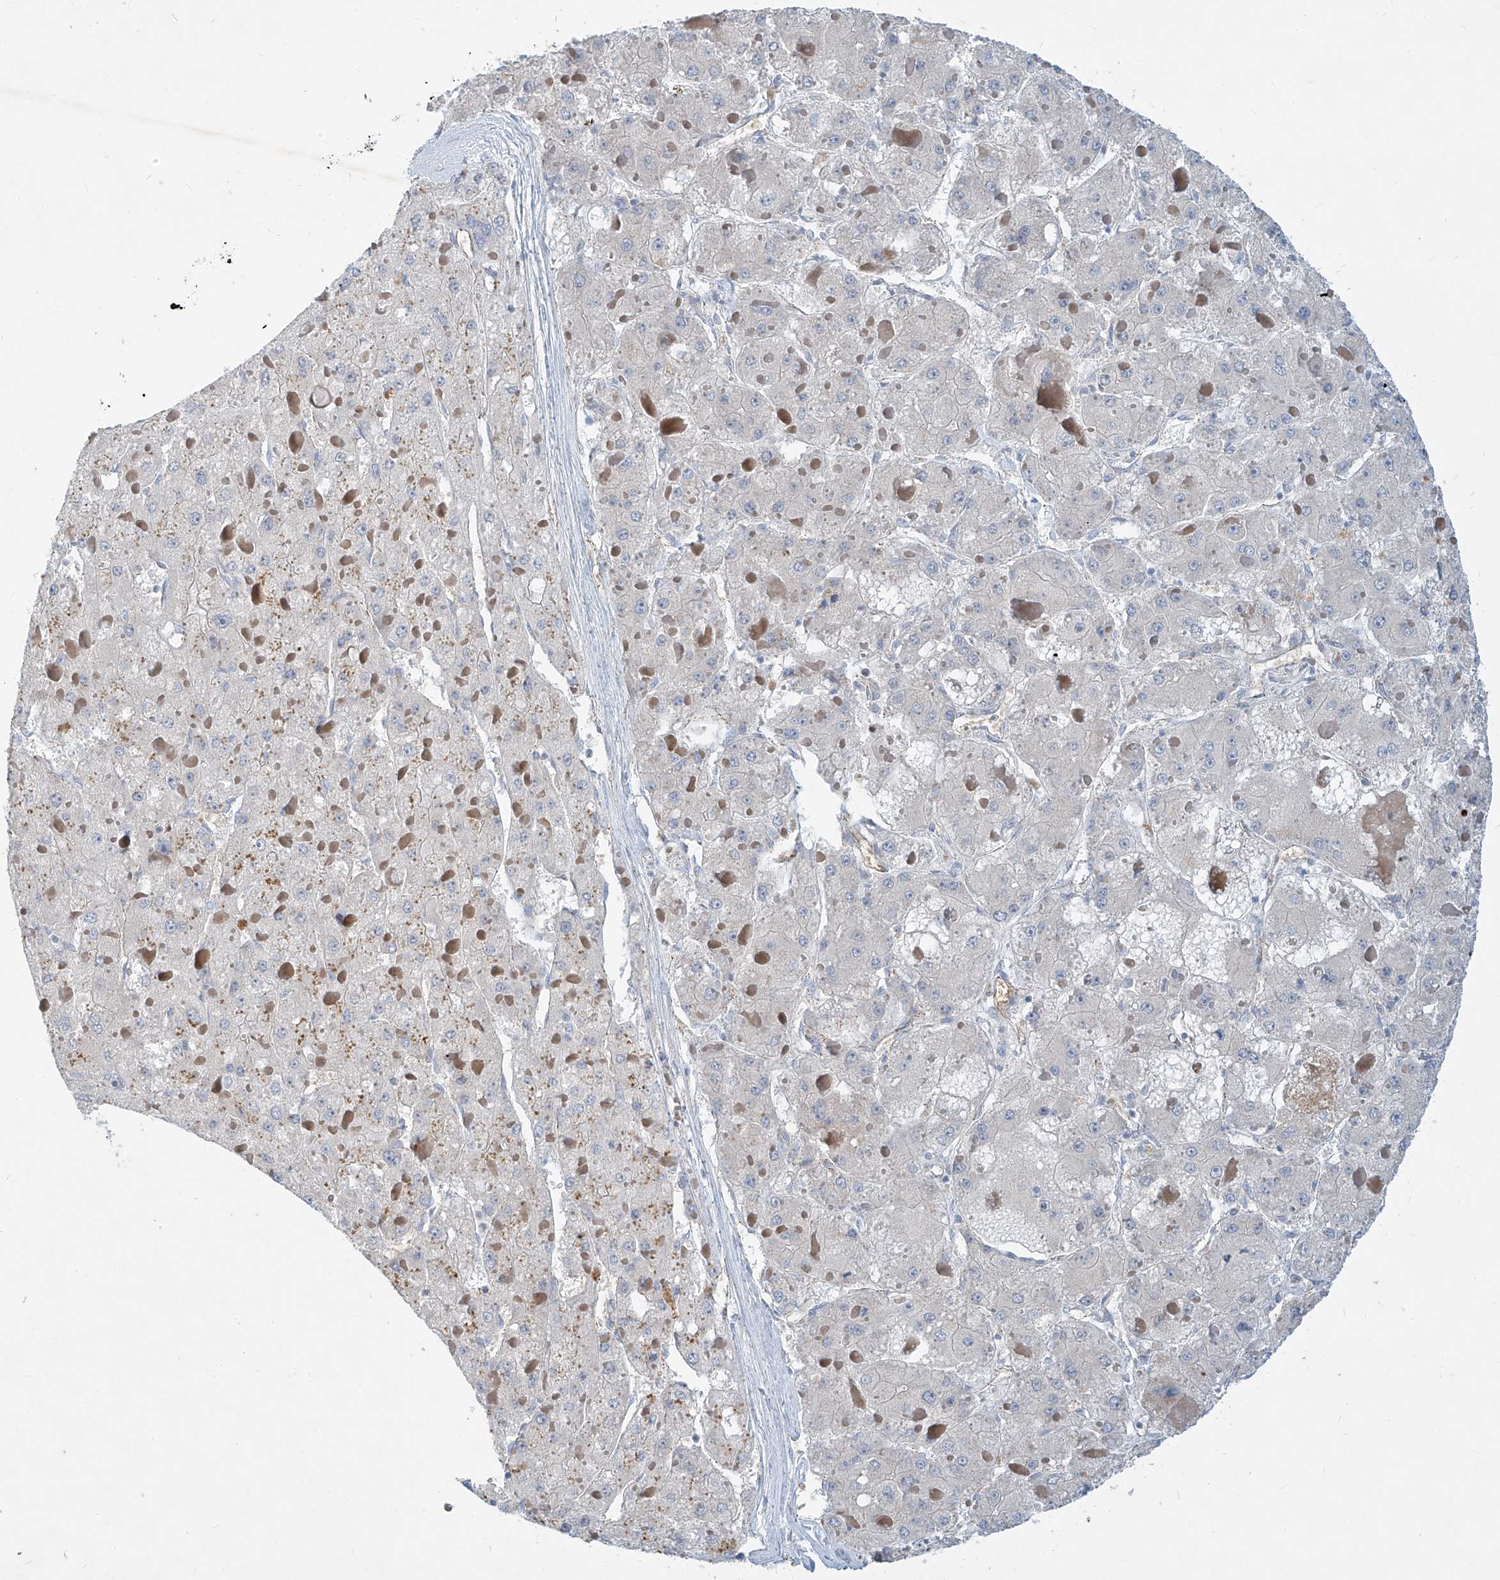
{"staining": {"intensity": "negative", "quantity": "none", "location": "none"}, "tissue": "liver cancer", "cell_type": "Tumor cells", "image_type": "cancer", "snomed": [{"axis": "morphology", "description": "Carcinoma, Hepatocellular, NOS"}, {"axis": "topography", "description": "Liver"}], "caption": "Immunohistochemistry histopathology image of human liver cancer stained for a protein (brown), which exhibits no expression in tumor cells.", "gene": "SYTL3", "patient": {"sex": "female", "age": 73}}